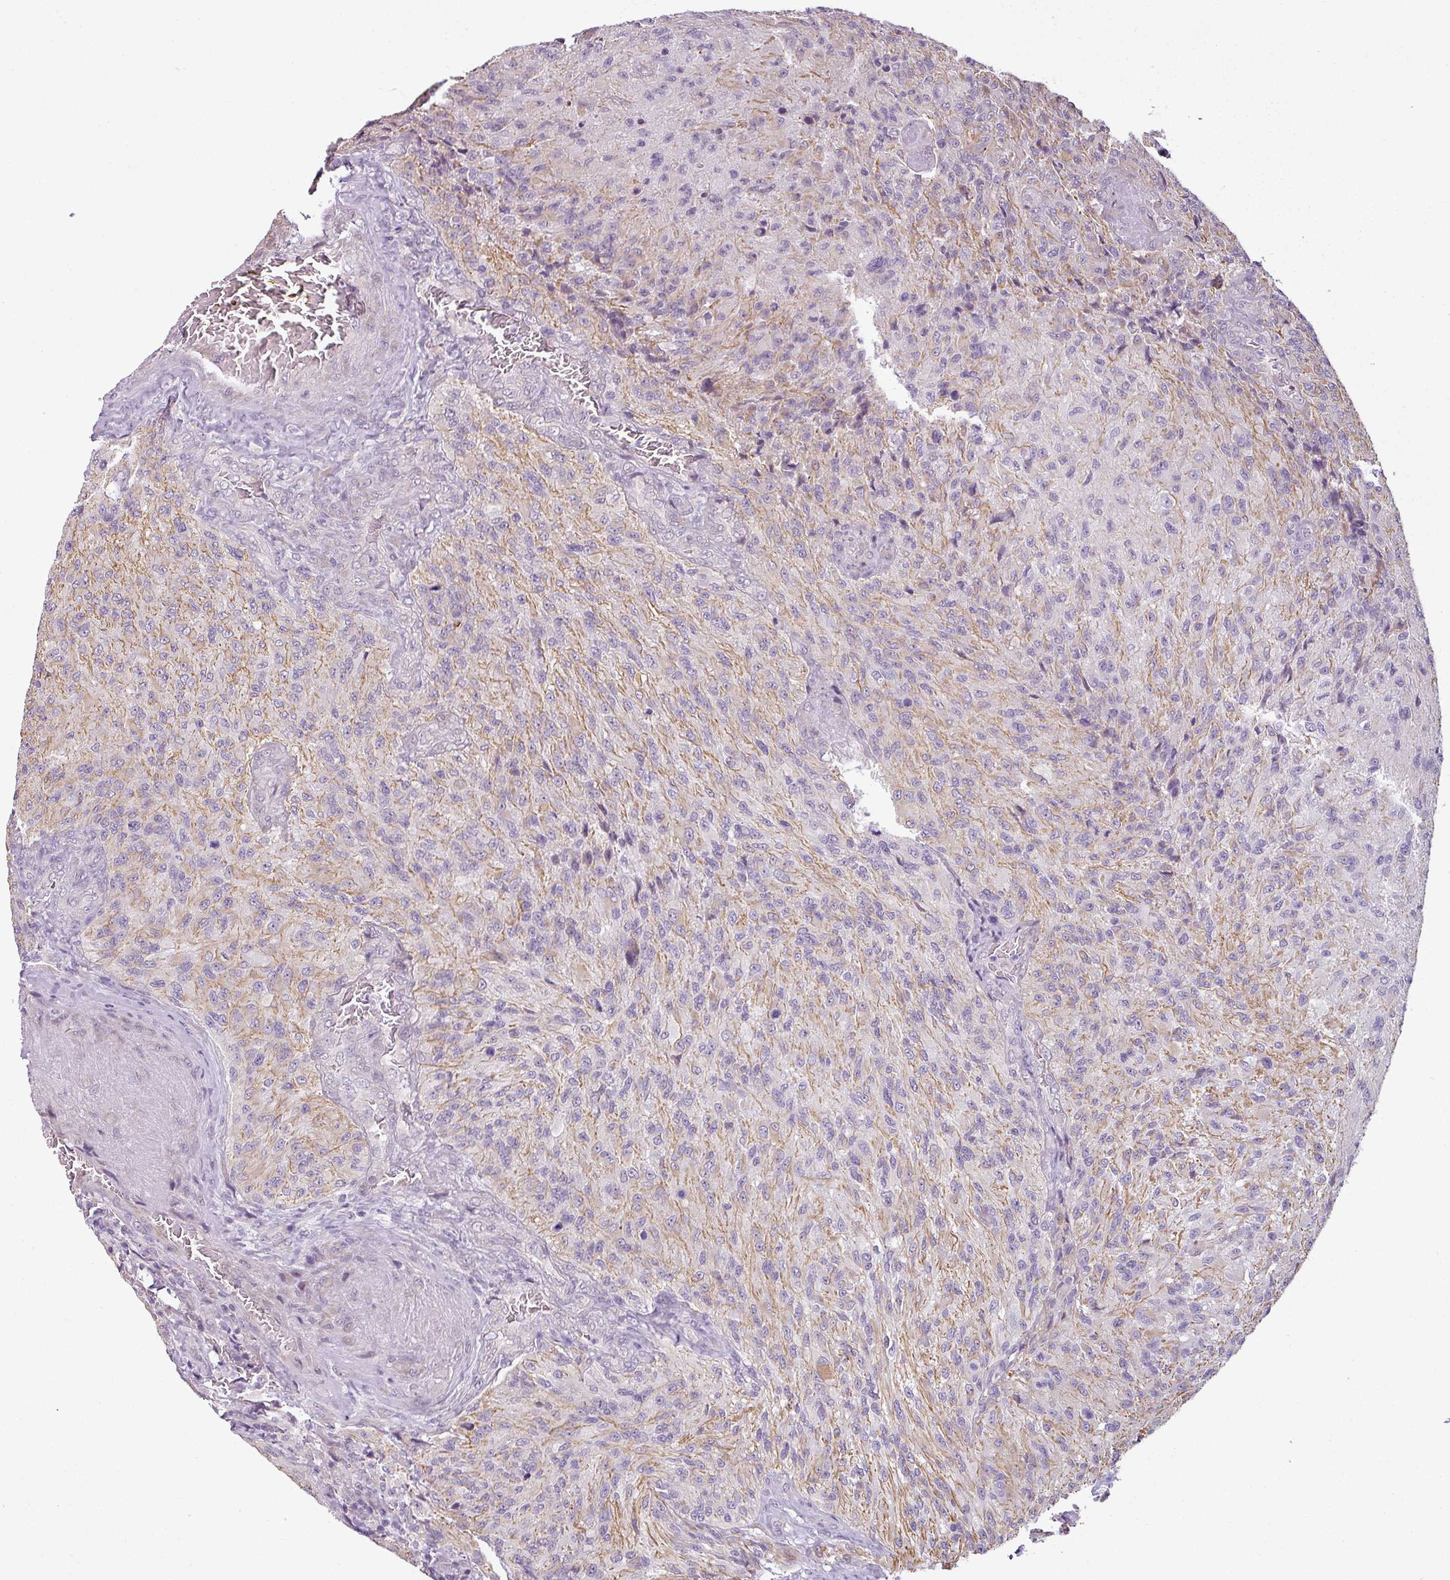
{"staining": {"intensity": "negative", "quantity": "none", "location": "none"}, "tissue": "glioma", "cell_type": "Tumor cells", "image_type": "cancer", "snomed": [{"axis": "morphology", "description": "Normal tissue, NOS"}, {"axis": "morphology", "description": "Glioma, malignant, High grade"}, {"axis": "topography", "description": "Cerebral cortex"}], "caption": "Immunohistochemical staining of human malignant glioma (high-grade) exhibits no significant positivity in tumor cells.", "gene": "OR52D1", "patient": {"sex": "male", "age": 56}}